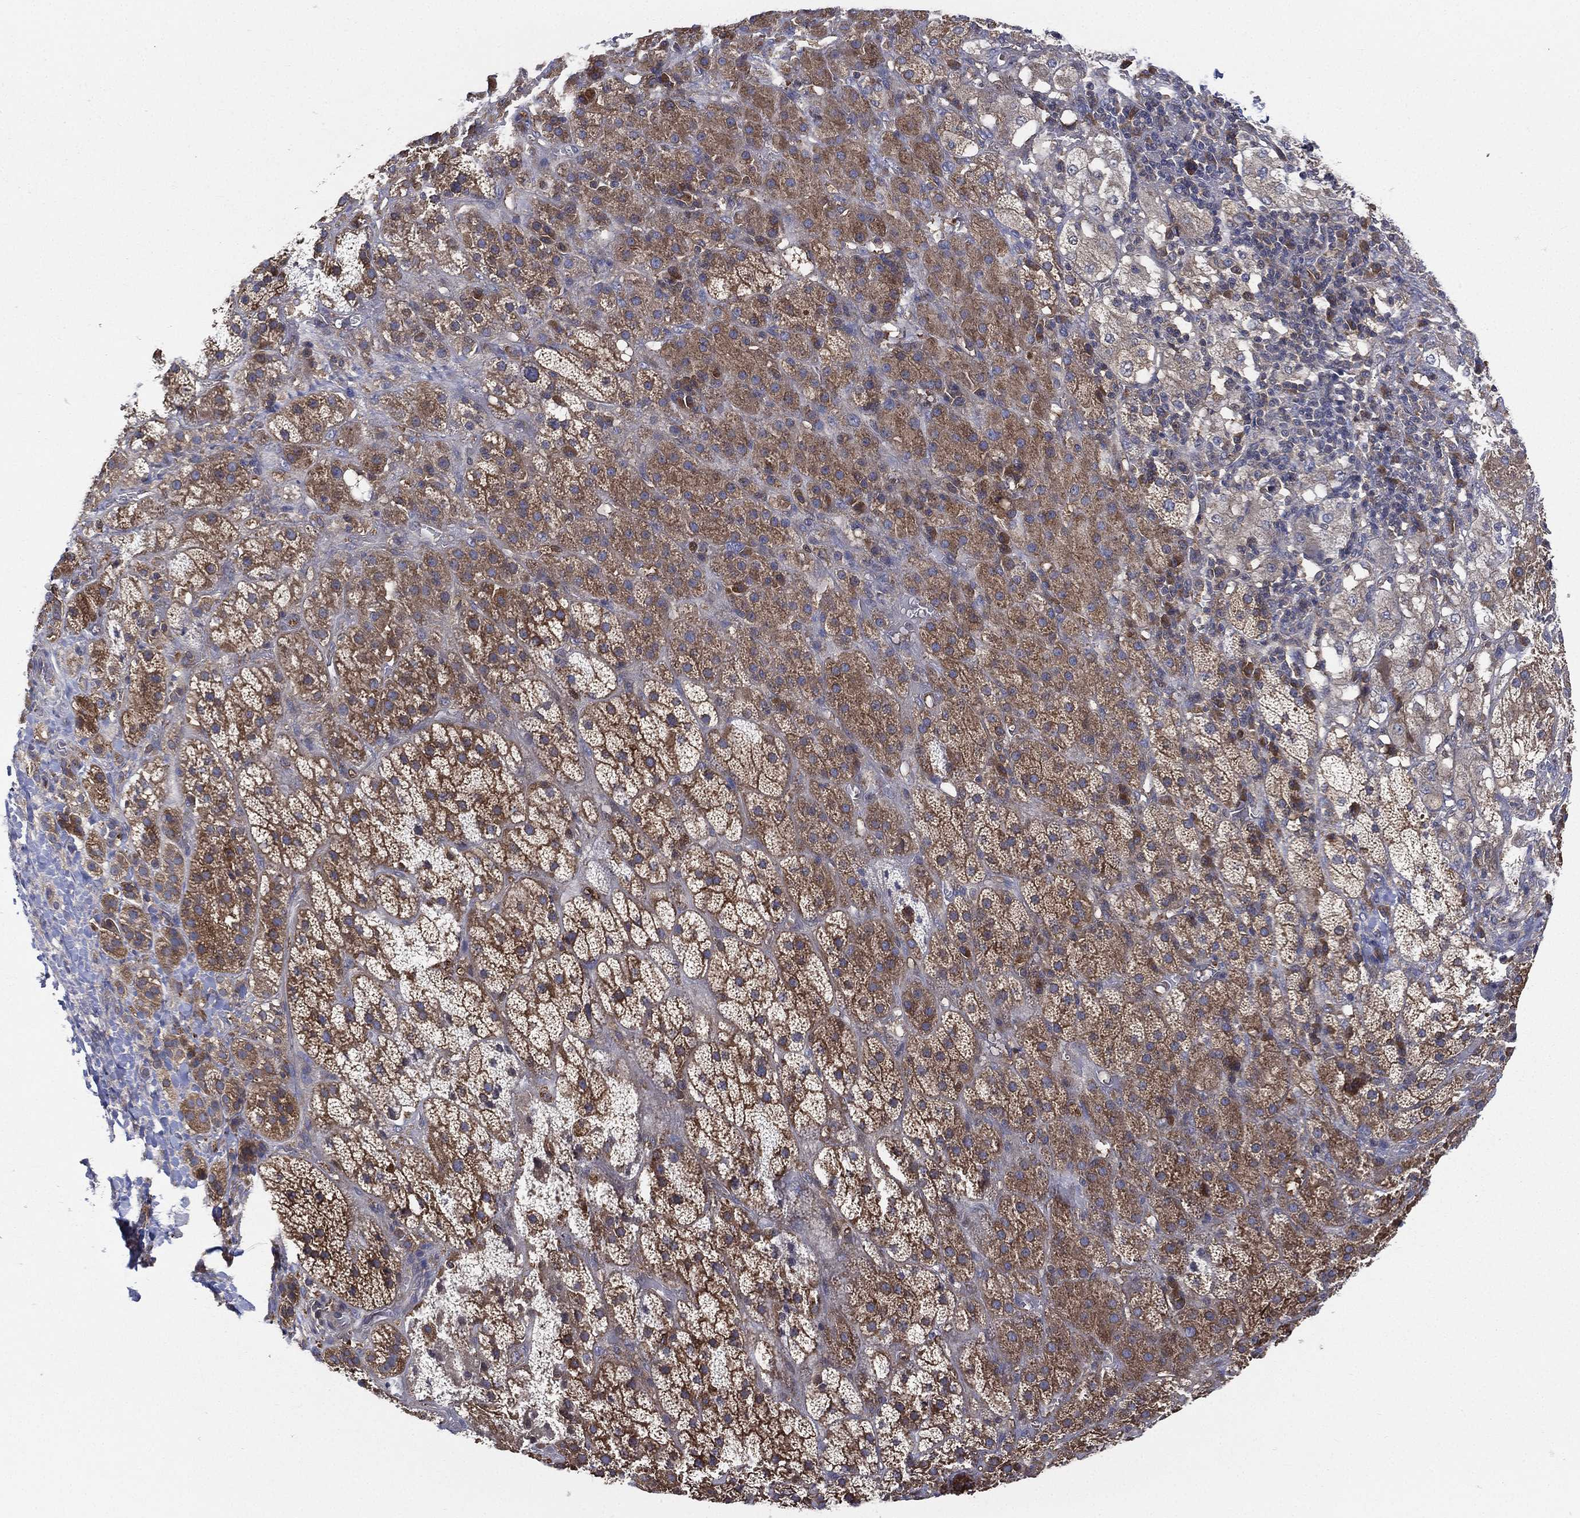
{"staining": {"intensity": "moderate", "quantity": "25%-75%", "location": "cytoplasmic/membranous"}, "tissue": "adrenal gland", "cell_type": "Glandular cells", "image_type": "normal", "snomed": [{"axis": "morphology", "description": "Normal tissue, NOS"}, {"axis": "topography", "description": "Adrenal gland"}], "caption": "This histopathology image demonstrates normal adrenal gland stained with IHC to label a protein in brown. The cytoplasmic/membranous of glandular cells show moderate positivity for the protein. Nuclei are counter-stained blue.", "gene": "SMPD3", "patient": {"sex": "male", "age": 70}}